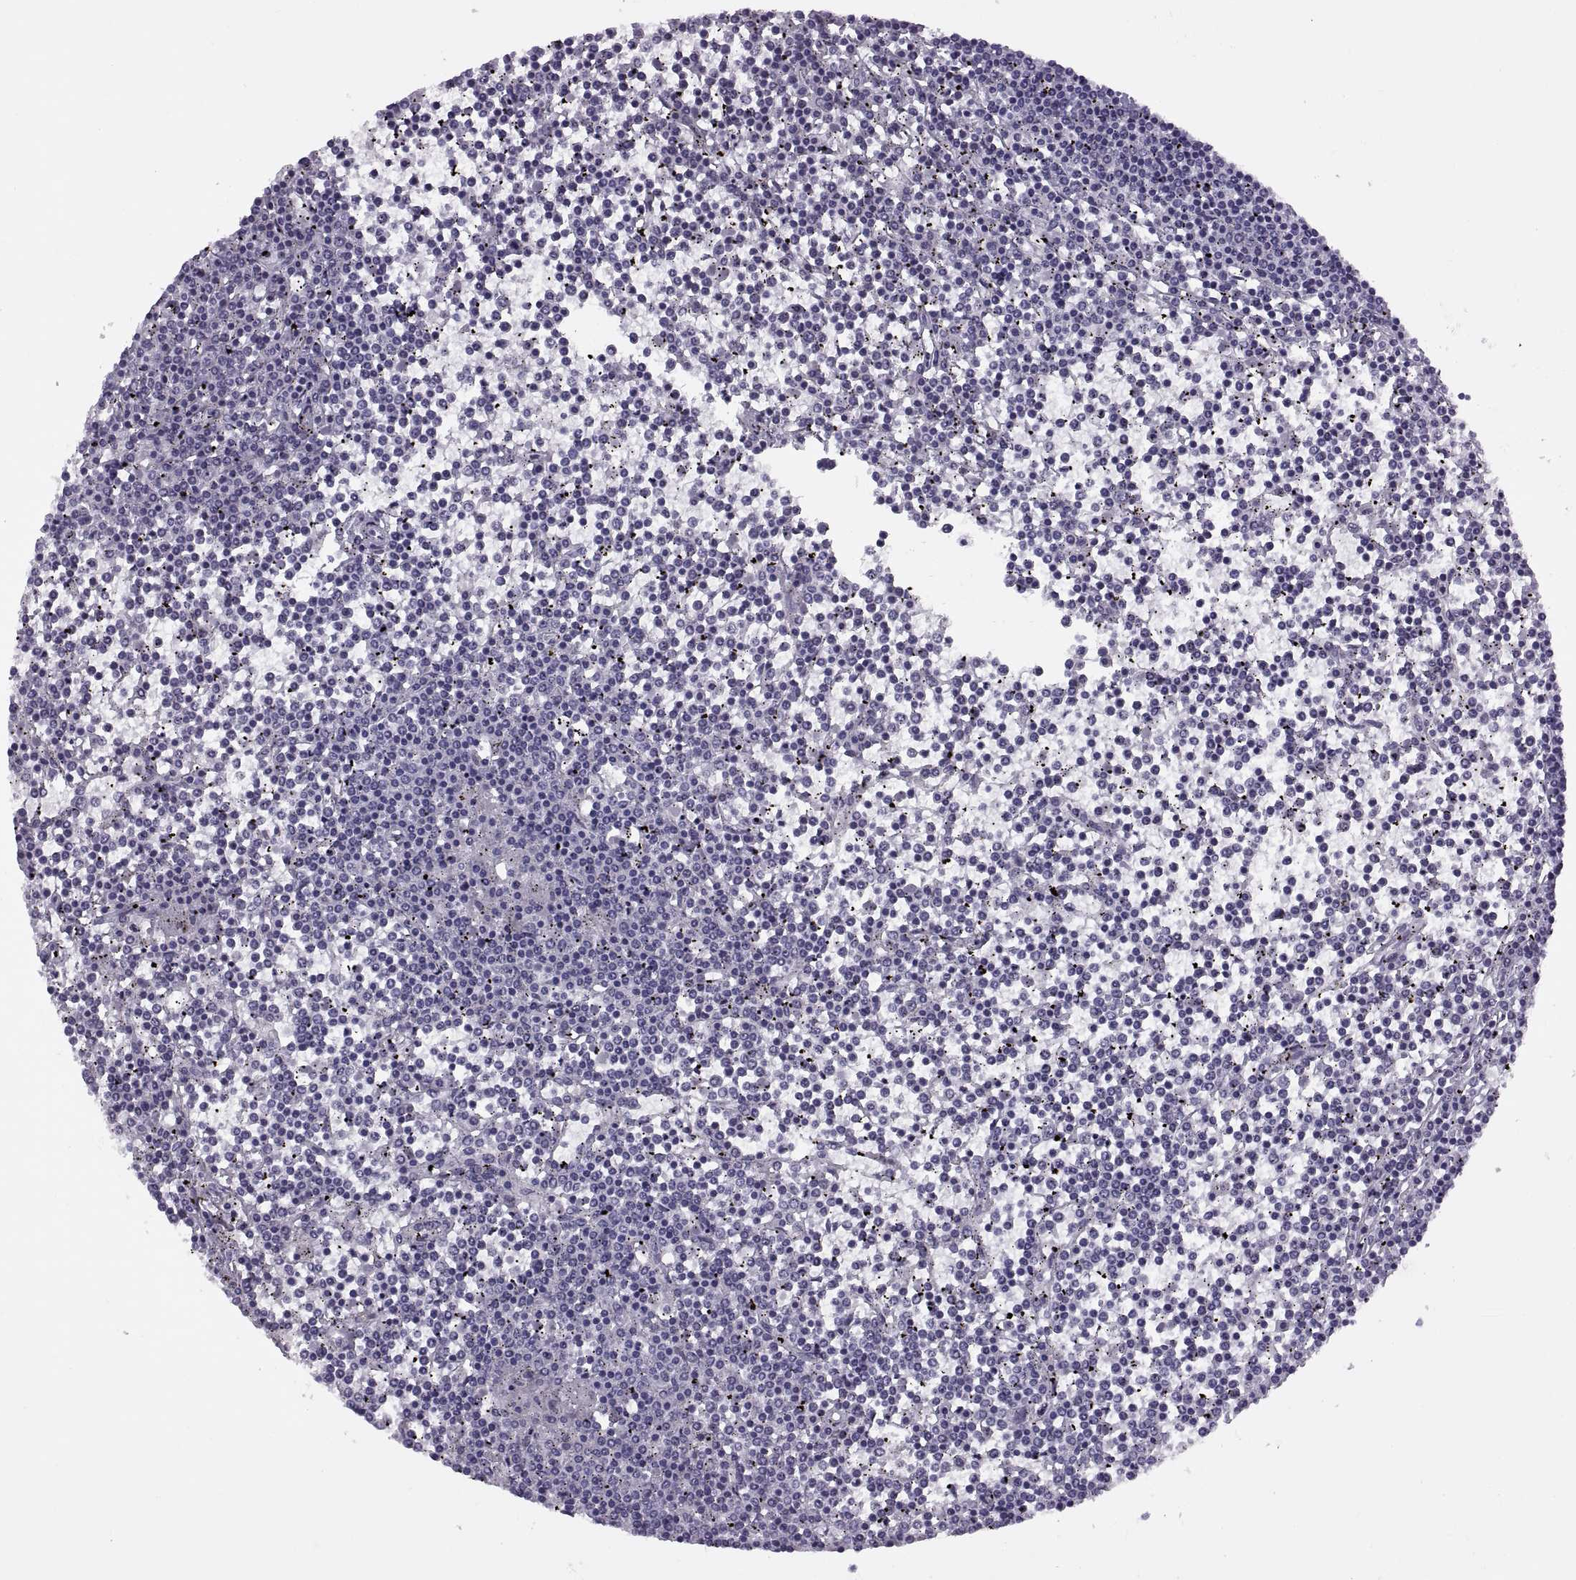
{"staining": {"intensity": "negative", "quantity": "none", "location": "none"}, "tissue": "lymphoma", "cell_type": "Tumor cells", "image_type": "cancer", "snomed": [{"axis": "morphology", "description": "Malignant lymphoma, non-Hodgkin's type, Low grade"}, {"axis": "topography", "description": "Spleen"}], "caption": "Protein analysis of malignant lymphoma, non-Hodgkin's type (low-grade) reveals no significant expression in tumor cells. (Brightfield microscopy of DAB (3,3'-diaminobenzidine) immunohistochemistry (IHC) at high magnification).", "gene": "FAM24A", "patient": {"sex": "female", "age": 19}}